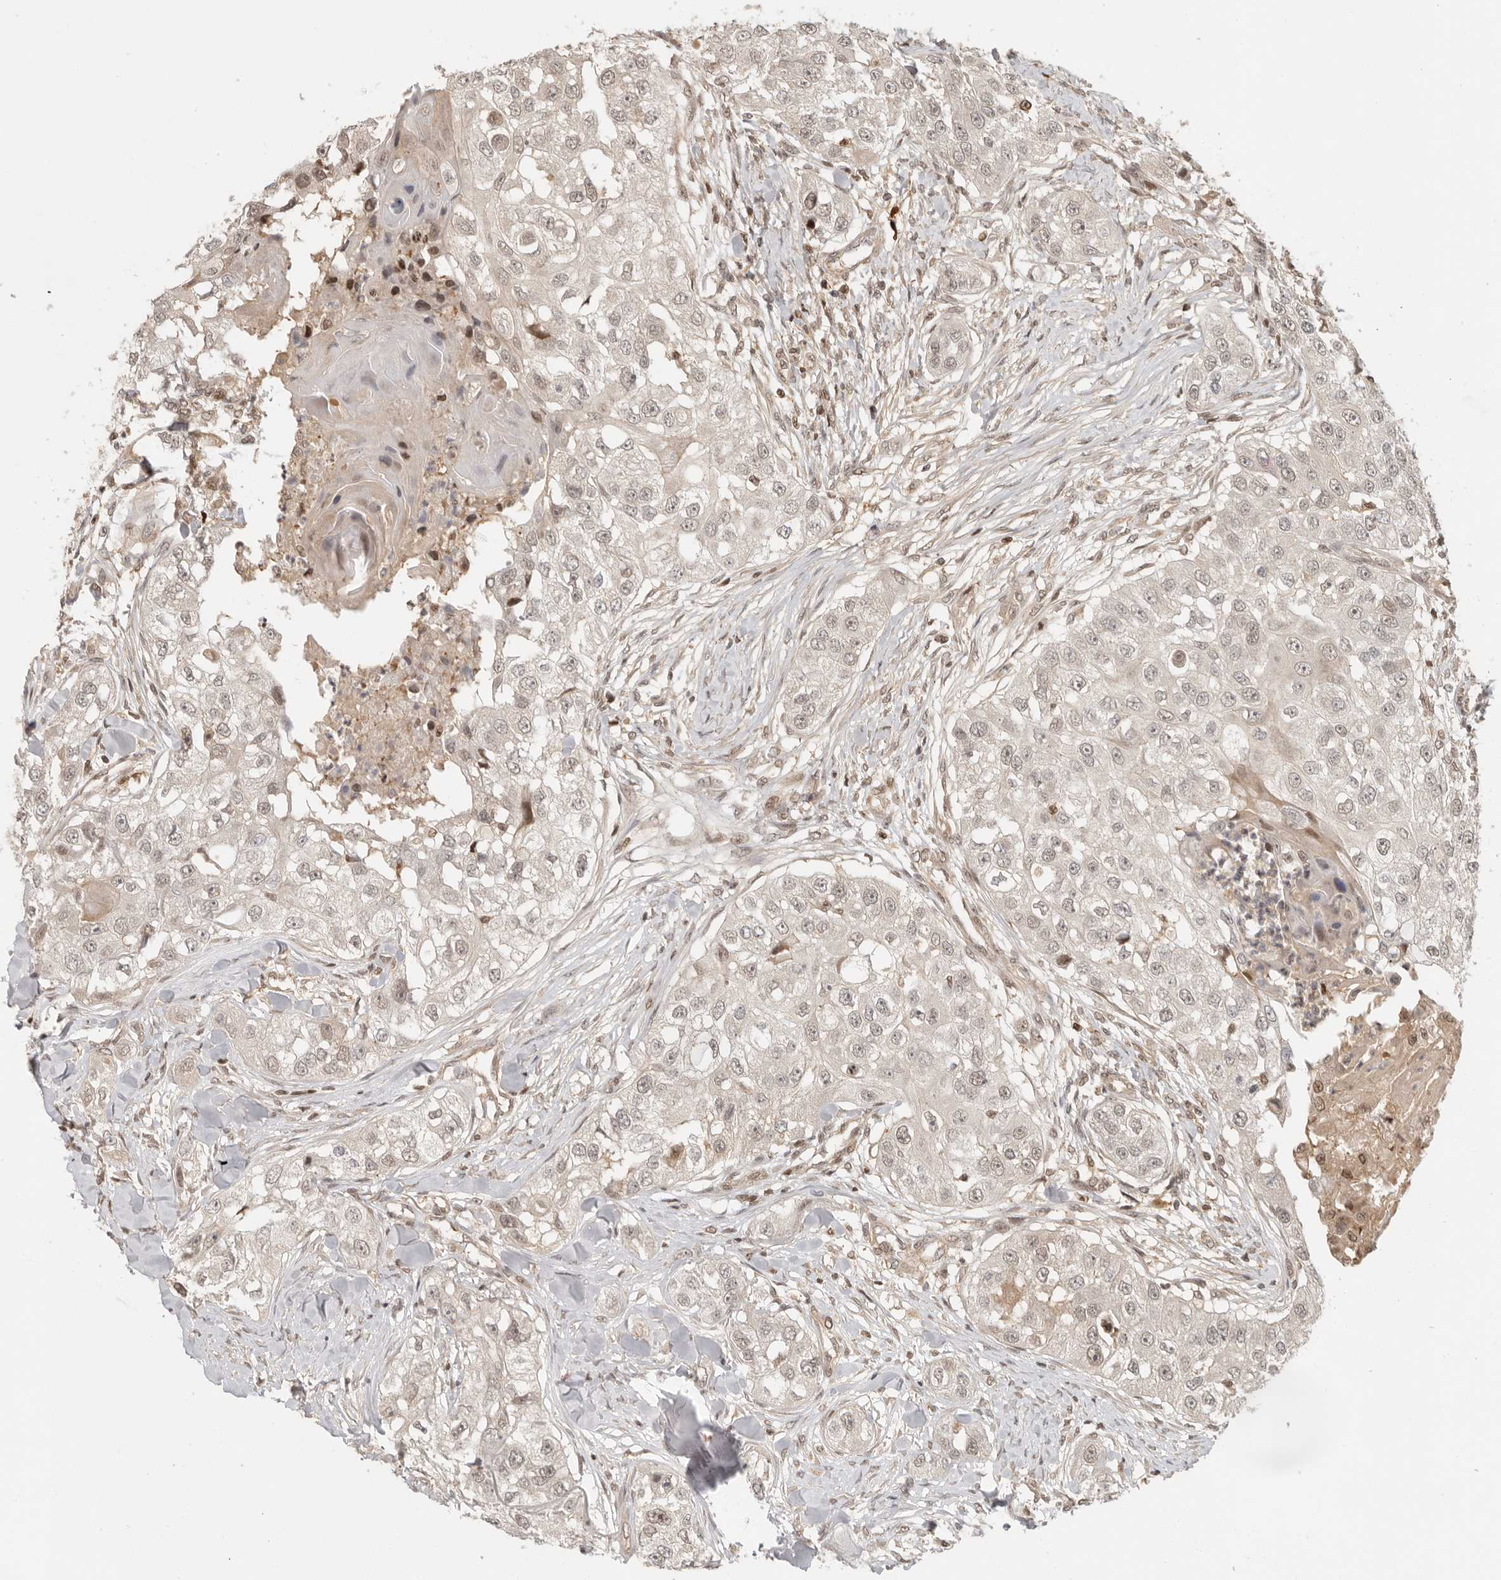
{"staining": {"intensity": "weak", "quantity": "<25%", "location": "nuclear"}, "tissue": "head and neck cancer", "cell_type": "Tumor cells", "image_type": "cancer", "snomed": [{"axis": "morphology", "description": "Normal tissue, NOS"}, {"axis": "morphology", "description": "Squamous cell carcinoma, NOS"}, {"axis": "topography", "description": "Skeletal muscle"}, {"axis": "topography", "description": "Head-Neck"}], "caption": "IHC of human squamous cell carcinoma (head and neck) demonstrates no staining in tumor cells.", "gene": "PSMA5", "patient": {"sex": "male", "age": 51}}